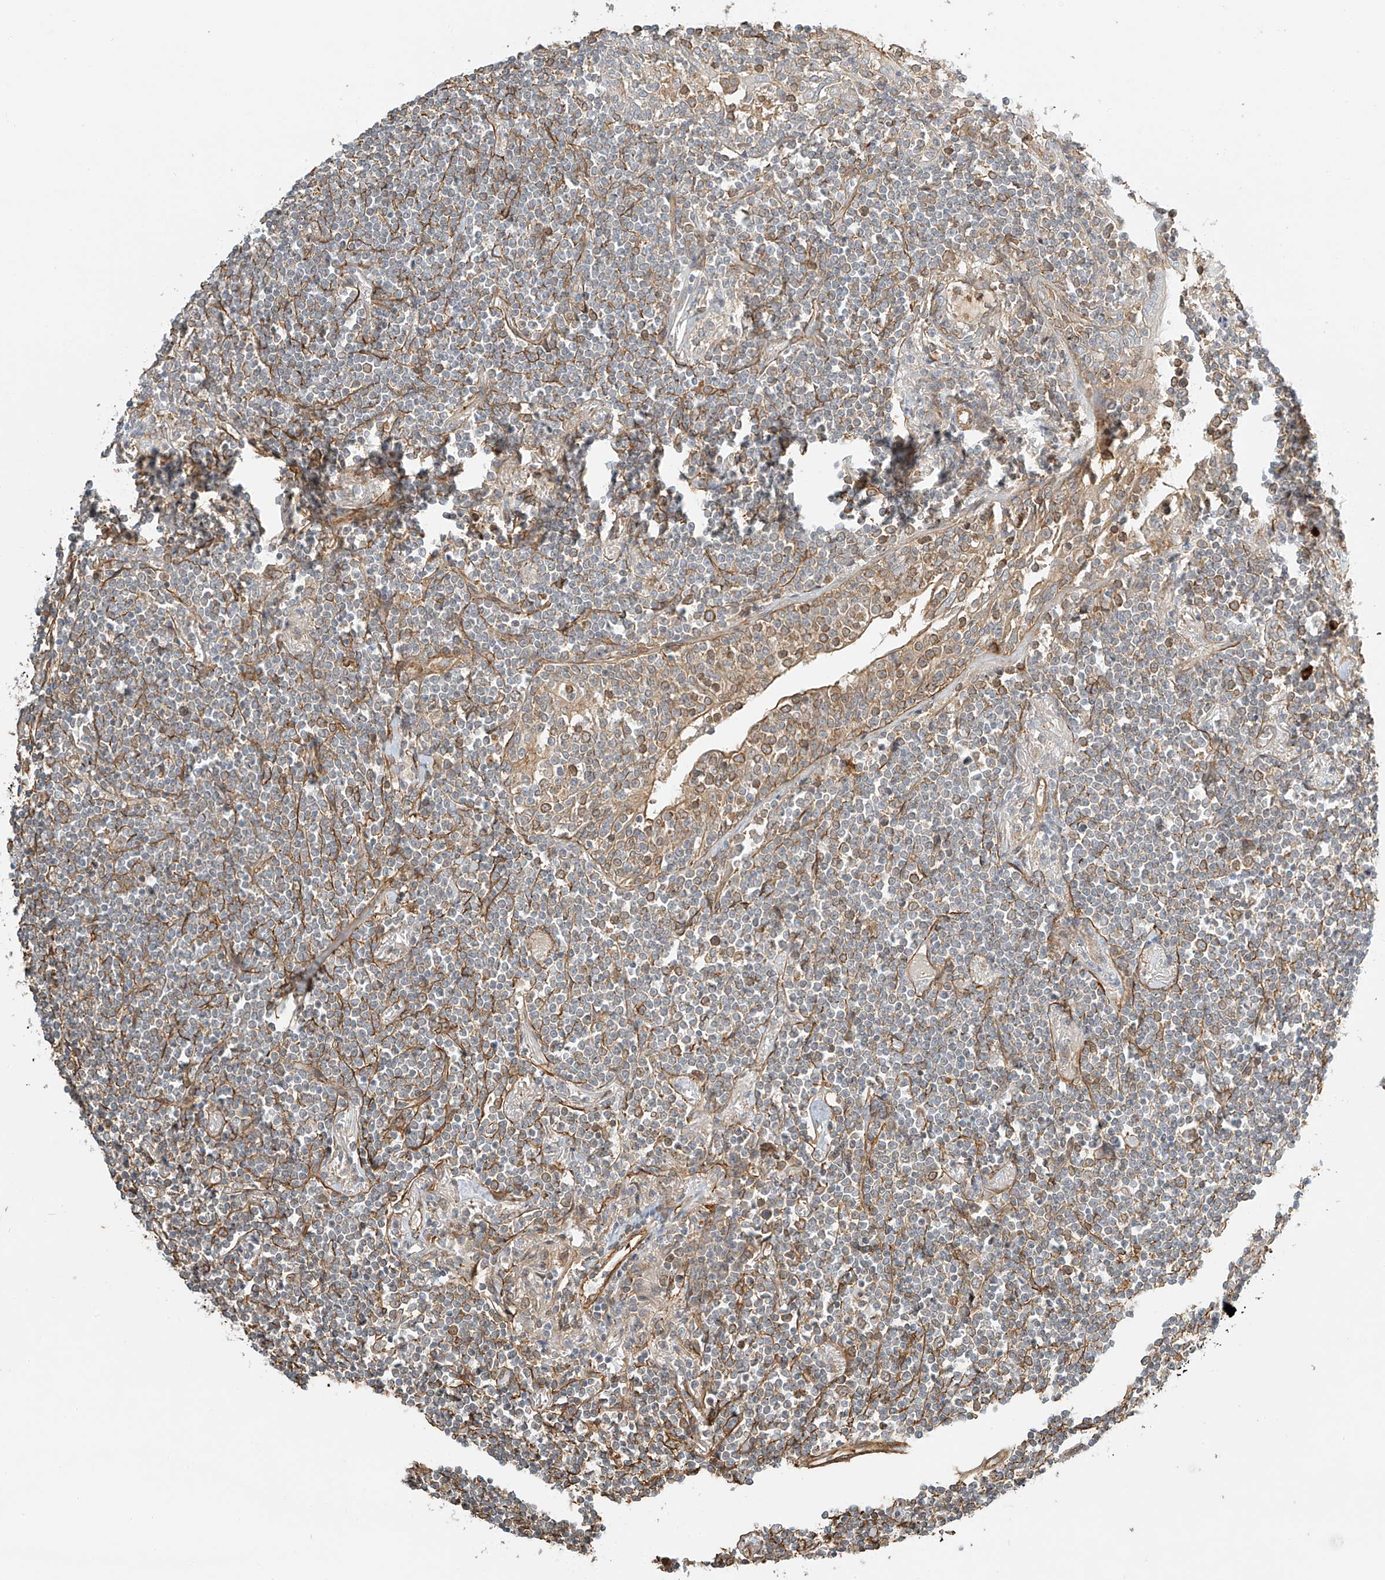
{"staining": {"intensity": "moderate", "quantity": "<25%", "location": "cytoplasmic/membranous"}, "tissue": "lymphoma", "cell_type": "Tumor cells", "image_type": "cancer", "snomed": [{"axis": "morphology", "description": "Malignant lymphoma, non-Hodgkin's type, Low grade"}, {"axis": "topography", "description": "Lung"}], "caption": "IHC staining of lymphoma, which displays low levels of moderate cytoplasmic/membranous positivity in approximately <25% of tumor cells indicating moderate cytoplasmic/membranous protein positivity. The staining was performed using DAB (3,3'-diaminobenzidine) (brown) for protein detection and nuclei were counterstained in hematoxylin (blue).", "gene": "CSMD3", "patient": {"sex": "female", "age": 71}}